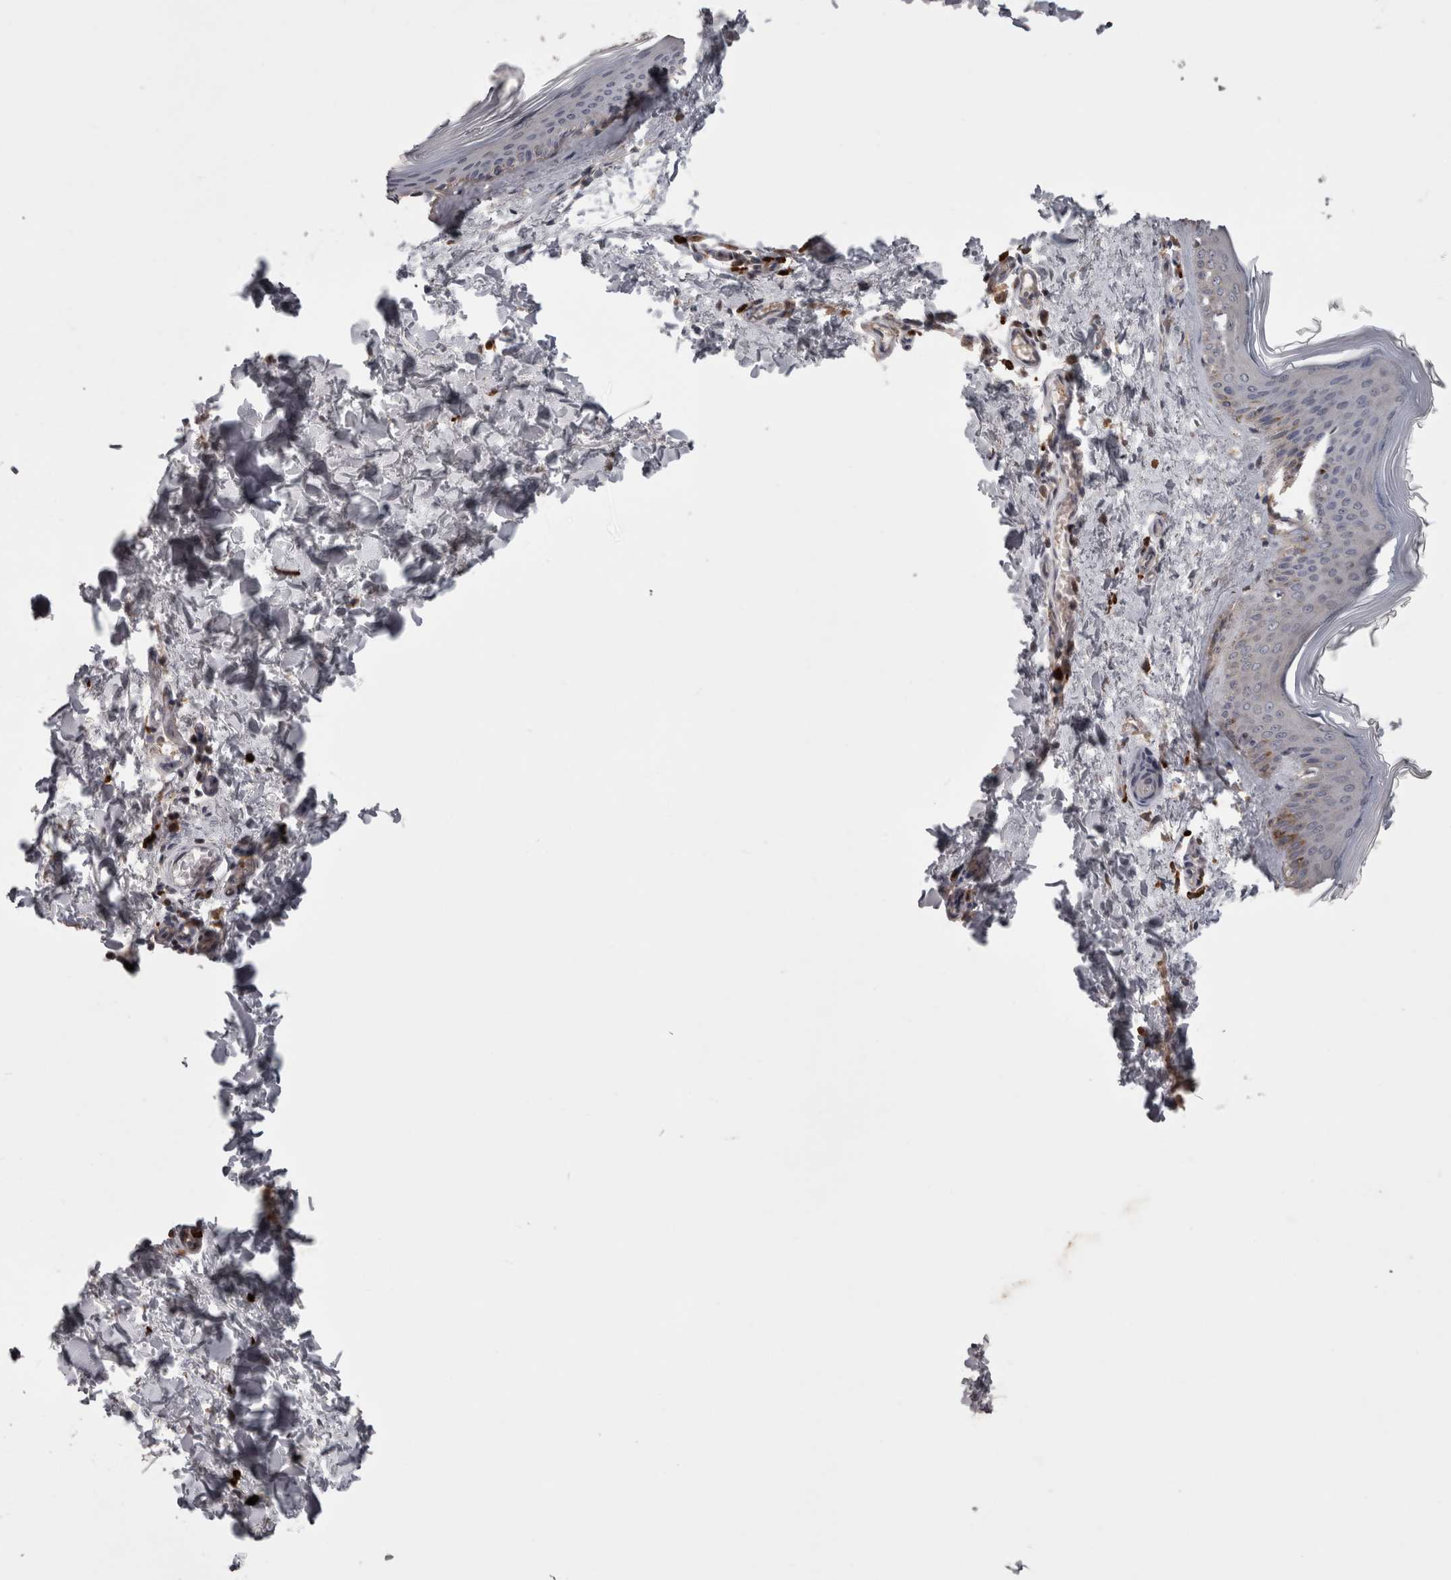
{"staining": {"intensity": "weak", "quantity": ">75%", "location": "cytoplasmic/membranous"}, "tissue": "skin", "cell_type": "Fibroblasts", "image_type": "normal", "snomed": [{"axis": "morphology", "description": "Normal tissue, NOS"}, {"axis": "topography", "description": "Skin"}], "caption": "Protein analysis of normal skin exhibits weak cytoplasmic/membranous expression in about >75% of fibroblasts.", "gene": "PCM1", "patient": {"sex": "female", "age": 27}}